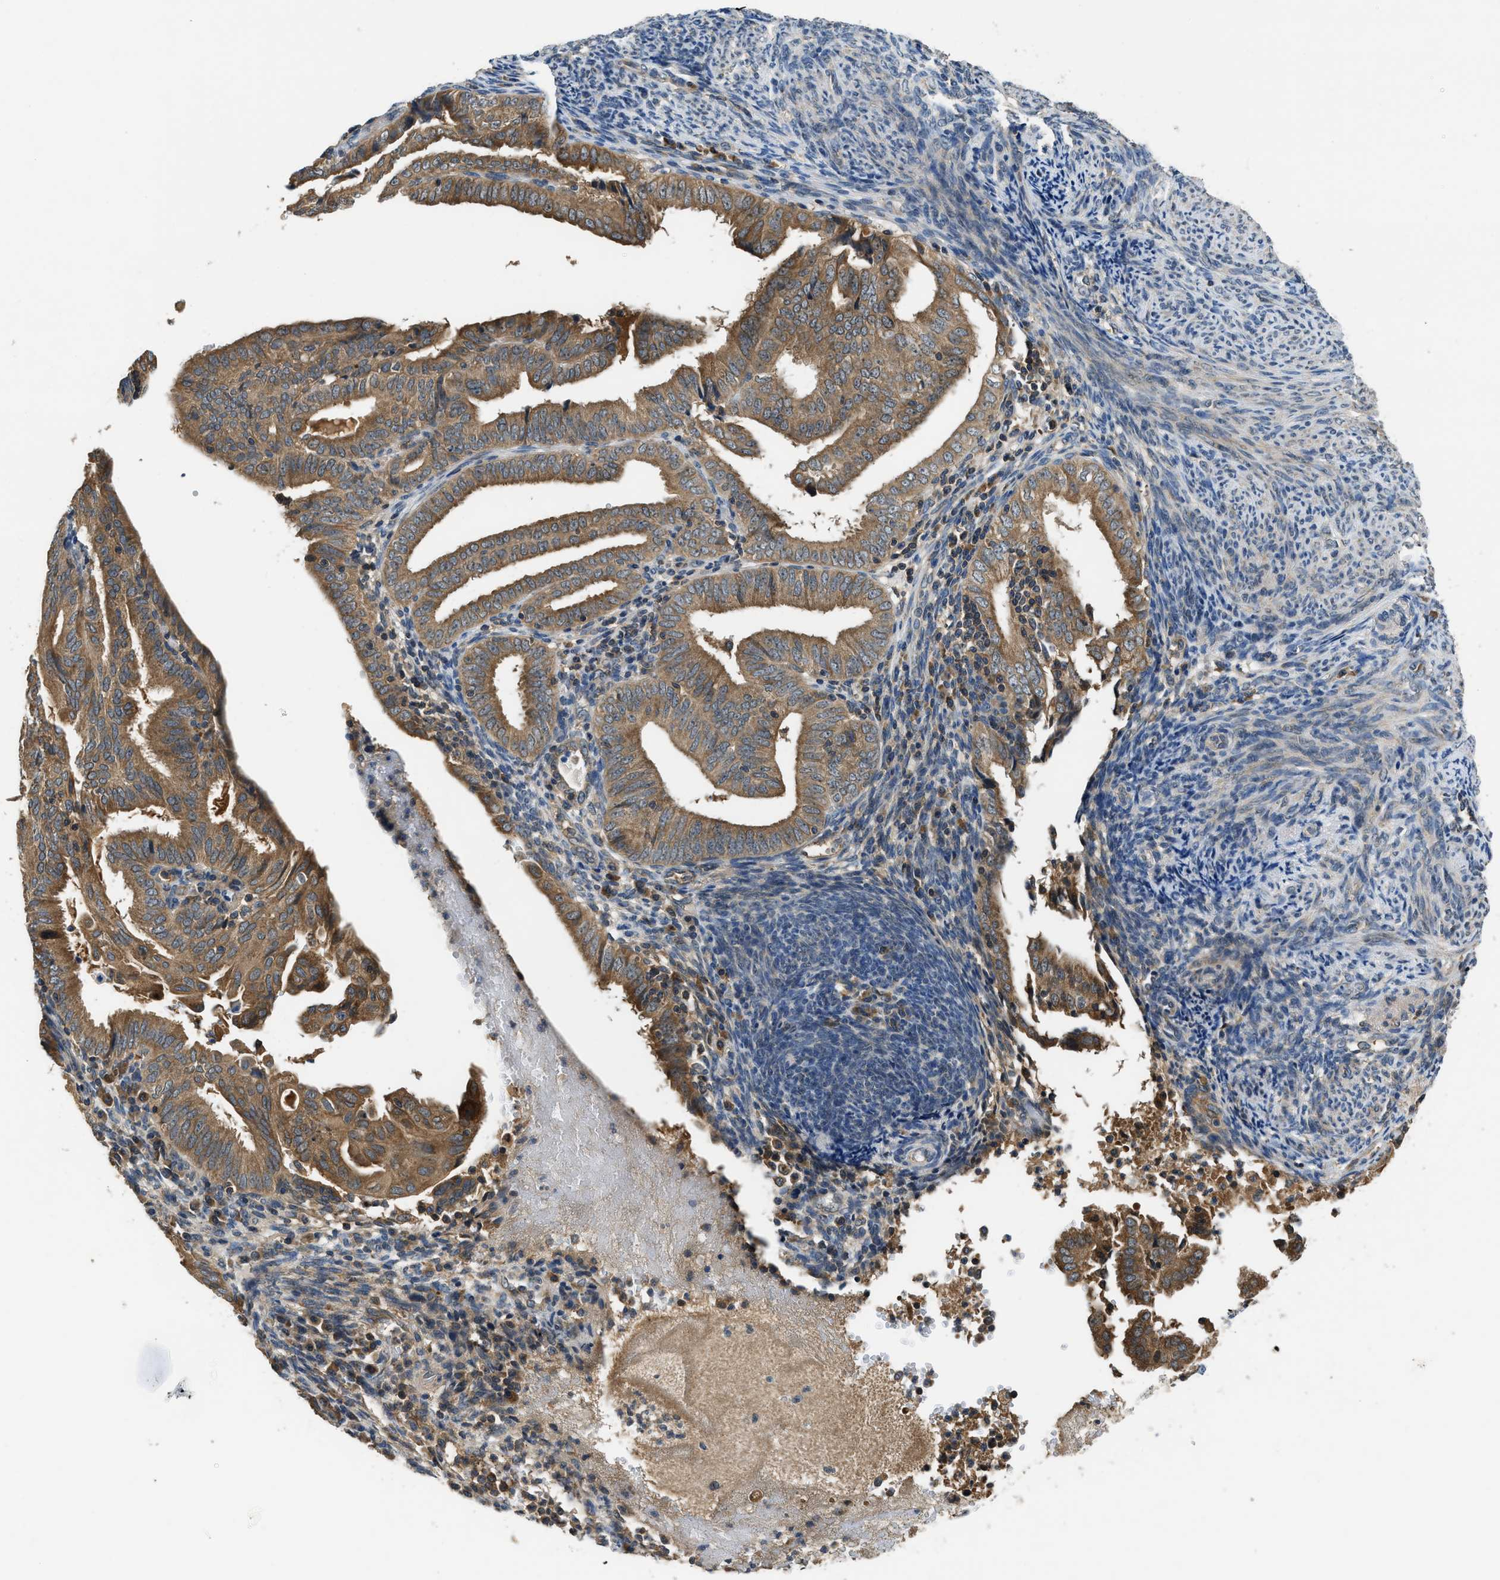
{"staining": {"intensity": "moderate", "quantity": ">75%", "location": "cytoplasmic/membranous"}, "tissue": "endometrial cancer", "cell_type": "Tumor cells", "image_type": "cancer", "snomed": [{"axis": "morphology", "description": "Adenocarcinoma, NOS"}, {"axis": "topography", "description": "Endometrium"}], "caption": "High-magnification brightfield microscopy of adenocarcinoma (endometrial) stained with DAB (brown) and counterstained with hematoxylin (blue). tumor cells exhibit moderate cytoplasmic/membranous positivity is identified in about>75% of cells. (DAB (3,3'-diaminobenzidine) IHC with brightfield microscopy, high magnification).", "gene": "PAFAH2", "patient": {"sex": "female", "age": 58}}